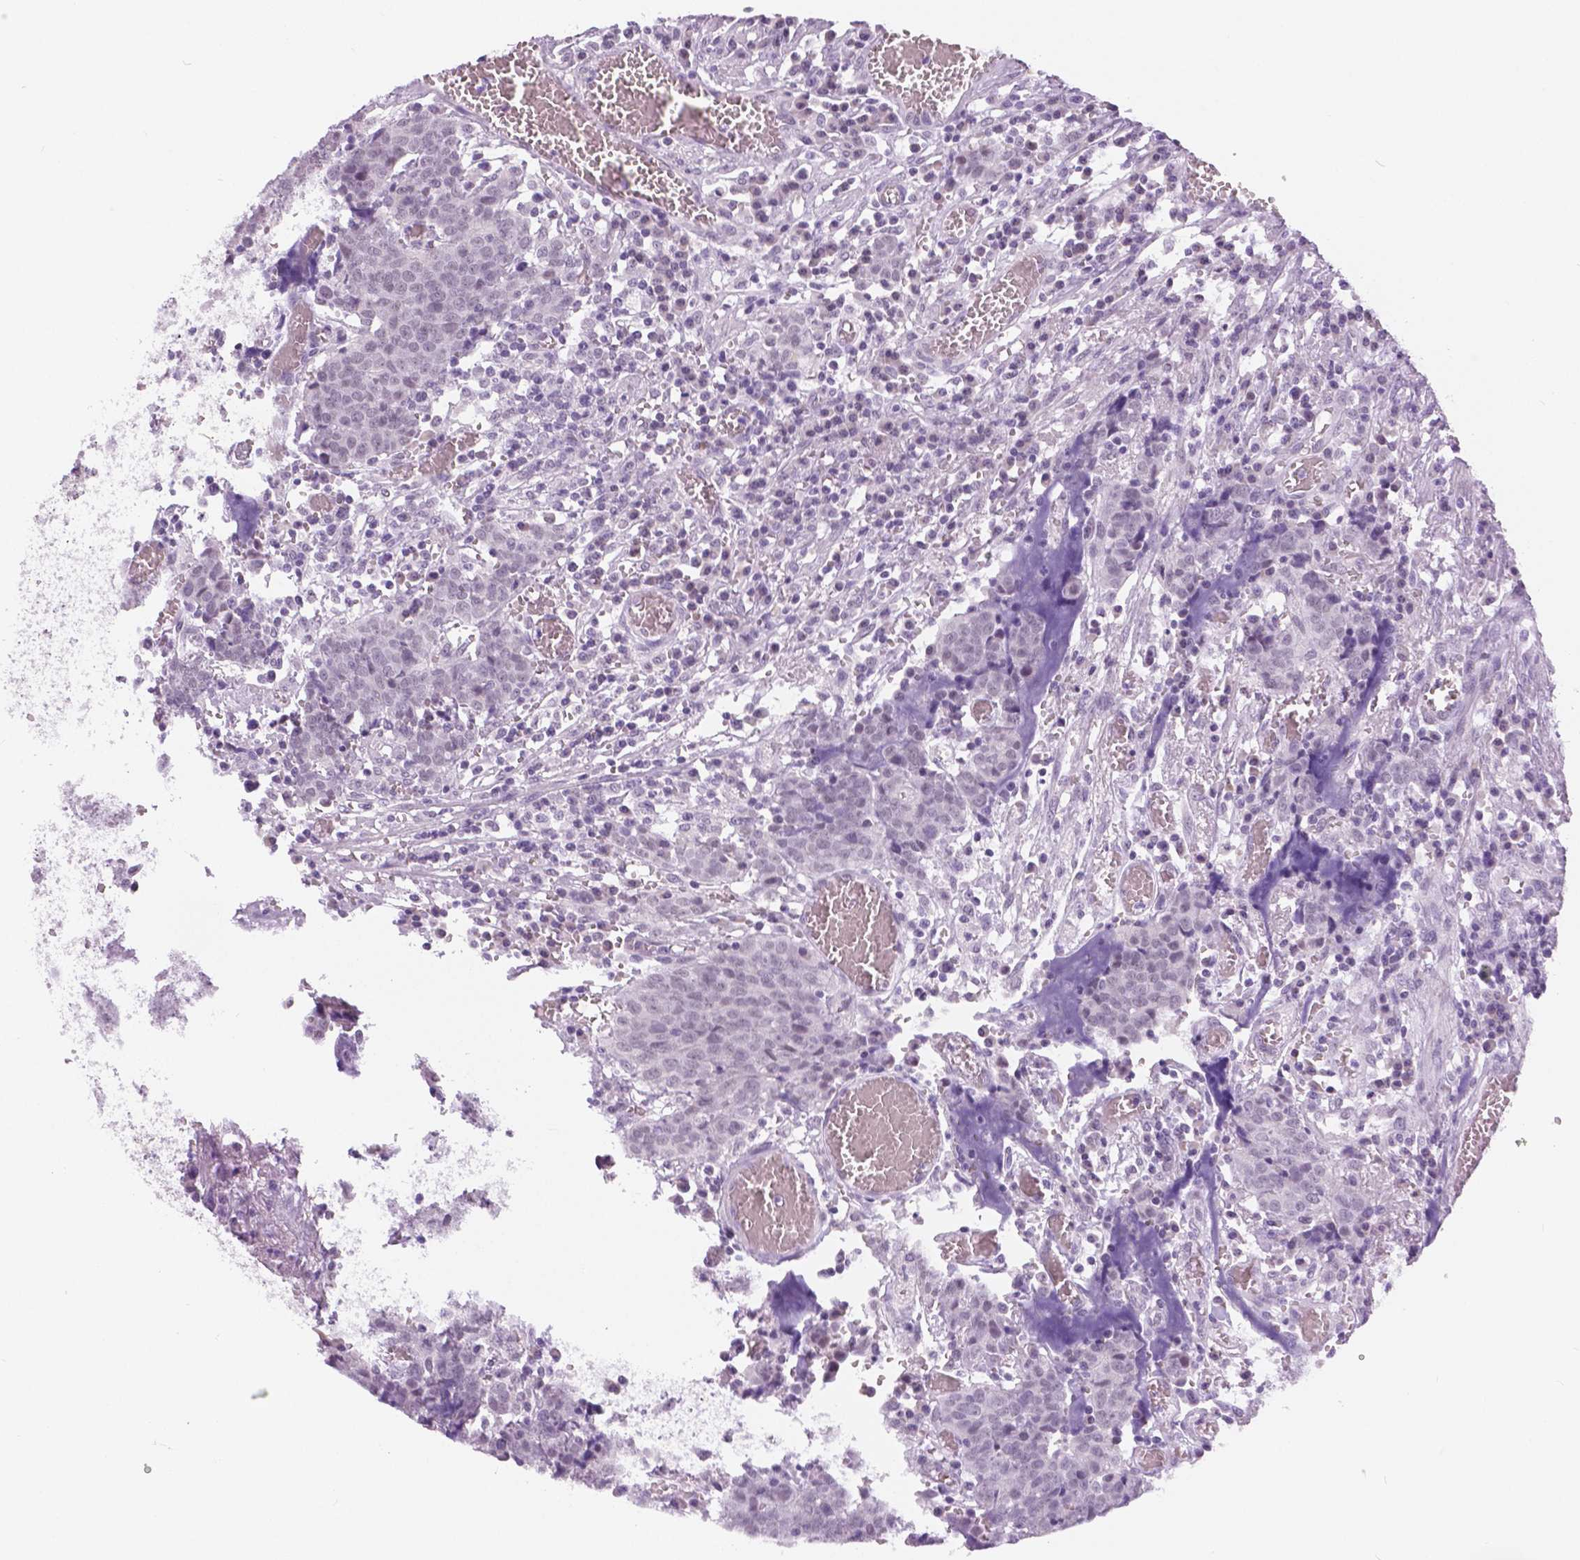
{"staining": {"intensity": "negative", "quantity": "none", "location": "none"}, "tissue": "prostate cancer", "cell_type": "Tumor cells", "image_type": "cancer", "snomed": [{"axis": "morphology", "description": "Adenocarcinoma, High grade"}, {"axis": "topography", "description": "Prostate and seminal vesicle, NOS"}], "caption": "The immunohistochemistry photomicrograph has no significant positivity in tumor cells of prostate cancer tissue.", "gene": "MYOM1", "patient": {"sex": "male", "age": 60}}